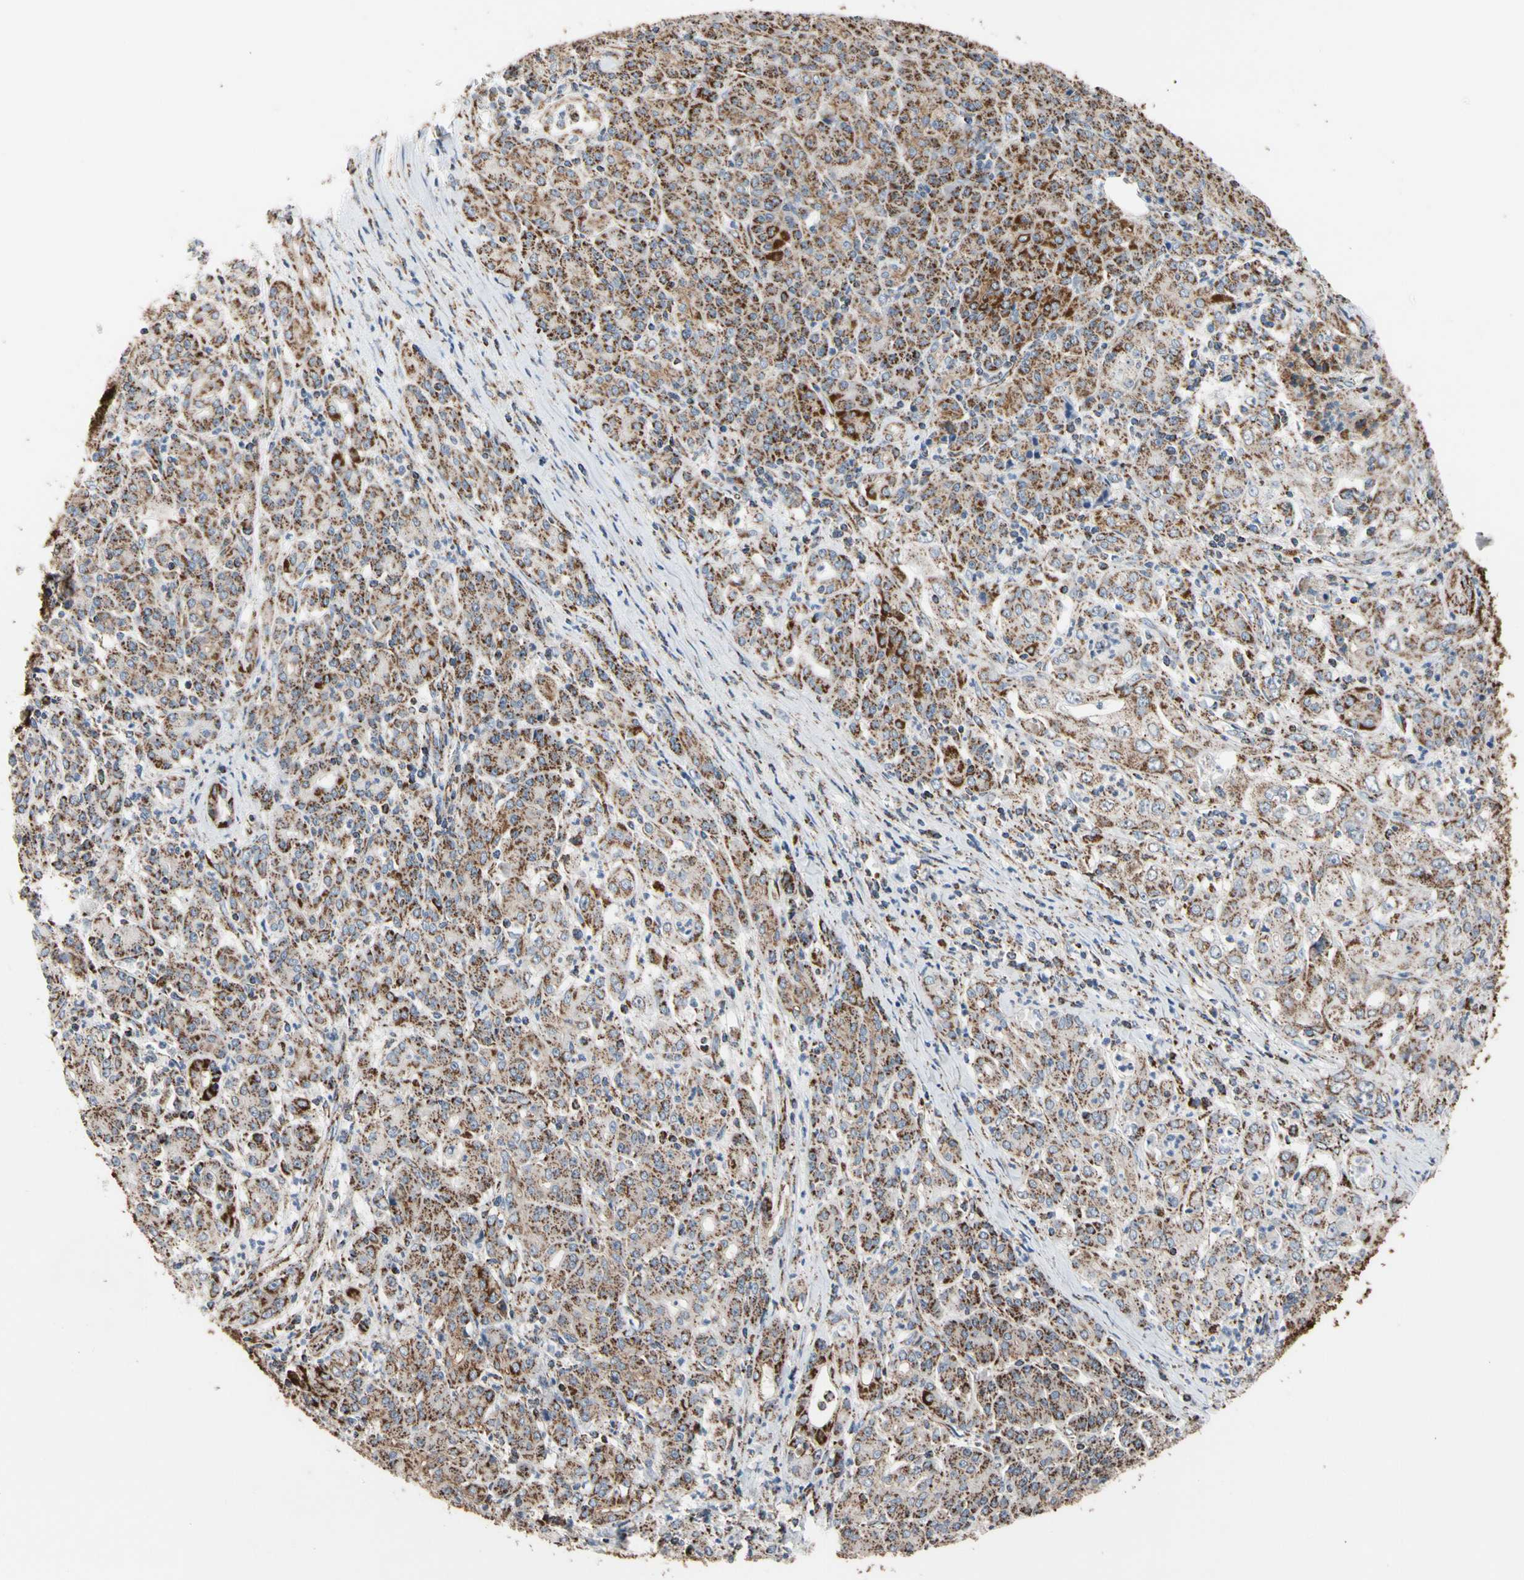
{"staining": {"intensity": "strong", "quantity": ">75%", "location": "cytoplasmic/membranous"}, "tissue": "pancreatic cancer", "cell_type": "Tumor cells", "image_type": "cancer", "snomed": [{"axis": "morphology", "description": "Adenocarcinoma, NOS"}, {"axis": "topography", "description": "Pancreas"}], "caption": "Adenocarcinoma (pancreatic) stained for a protein displays strong cytoplasmic/membranous positivity in tumor cells. Nuclei are stained in blue.", "gene": "FAM110B", "patient": {"sex": "male", "age": 70}}